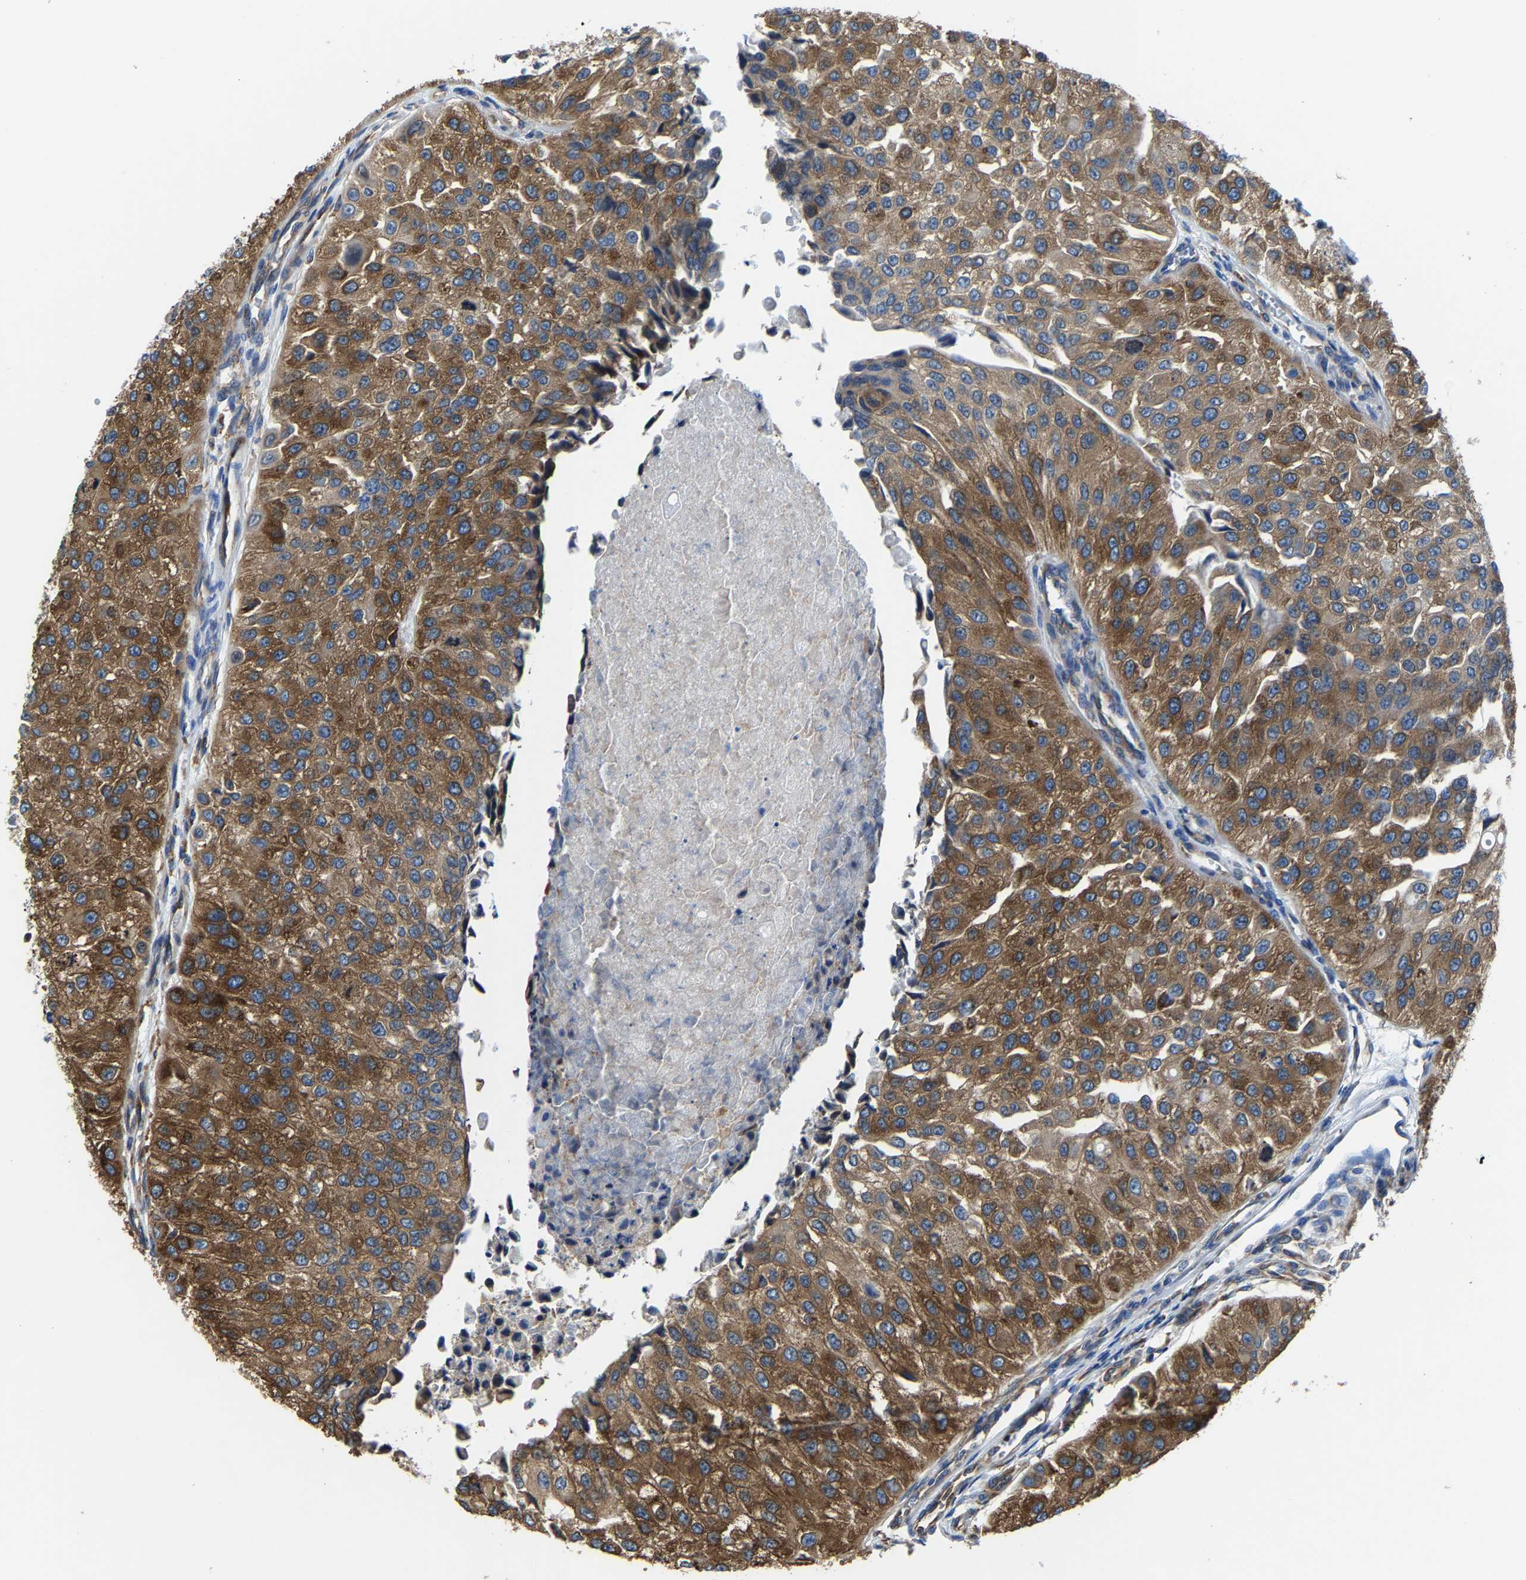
{"staining": {"intensity": "strong", "quantity": ">75%", "location": "cytoplasmic/membranous"}, "tissue": "urothelial cancer", "cell_type": "Tumor cells", "image_type": "cancer", "snomed": [{"axis": "morphology", "description": "Urothelial carcinoma, High grade"}, {"axis": "topography", "description": "Kidney"}, {"axis": "topography", "description": "Urinary bladder"}], "caption": "Immunohistochemistry image of urothelial carcinoma (high-grade) stained for a protein (brown), which demonstrates high levels of strong cytoplasmic/membranous expression in about >75% of tumor cells.", "gene": "G3BP2", "patient": {"sex": "male", "age": 77}}